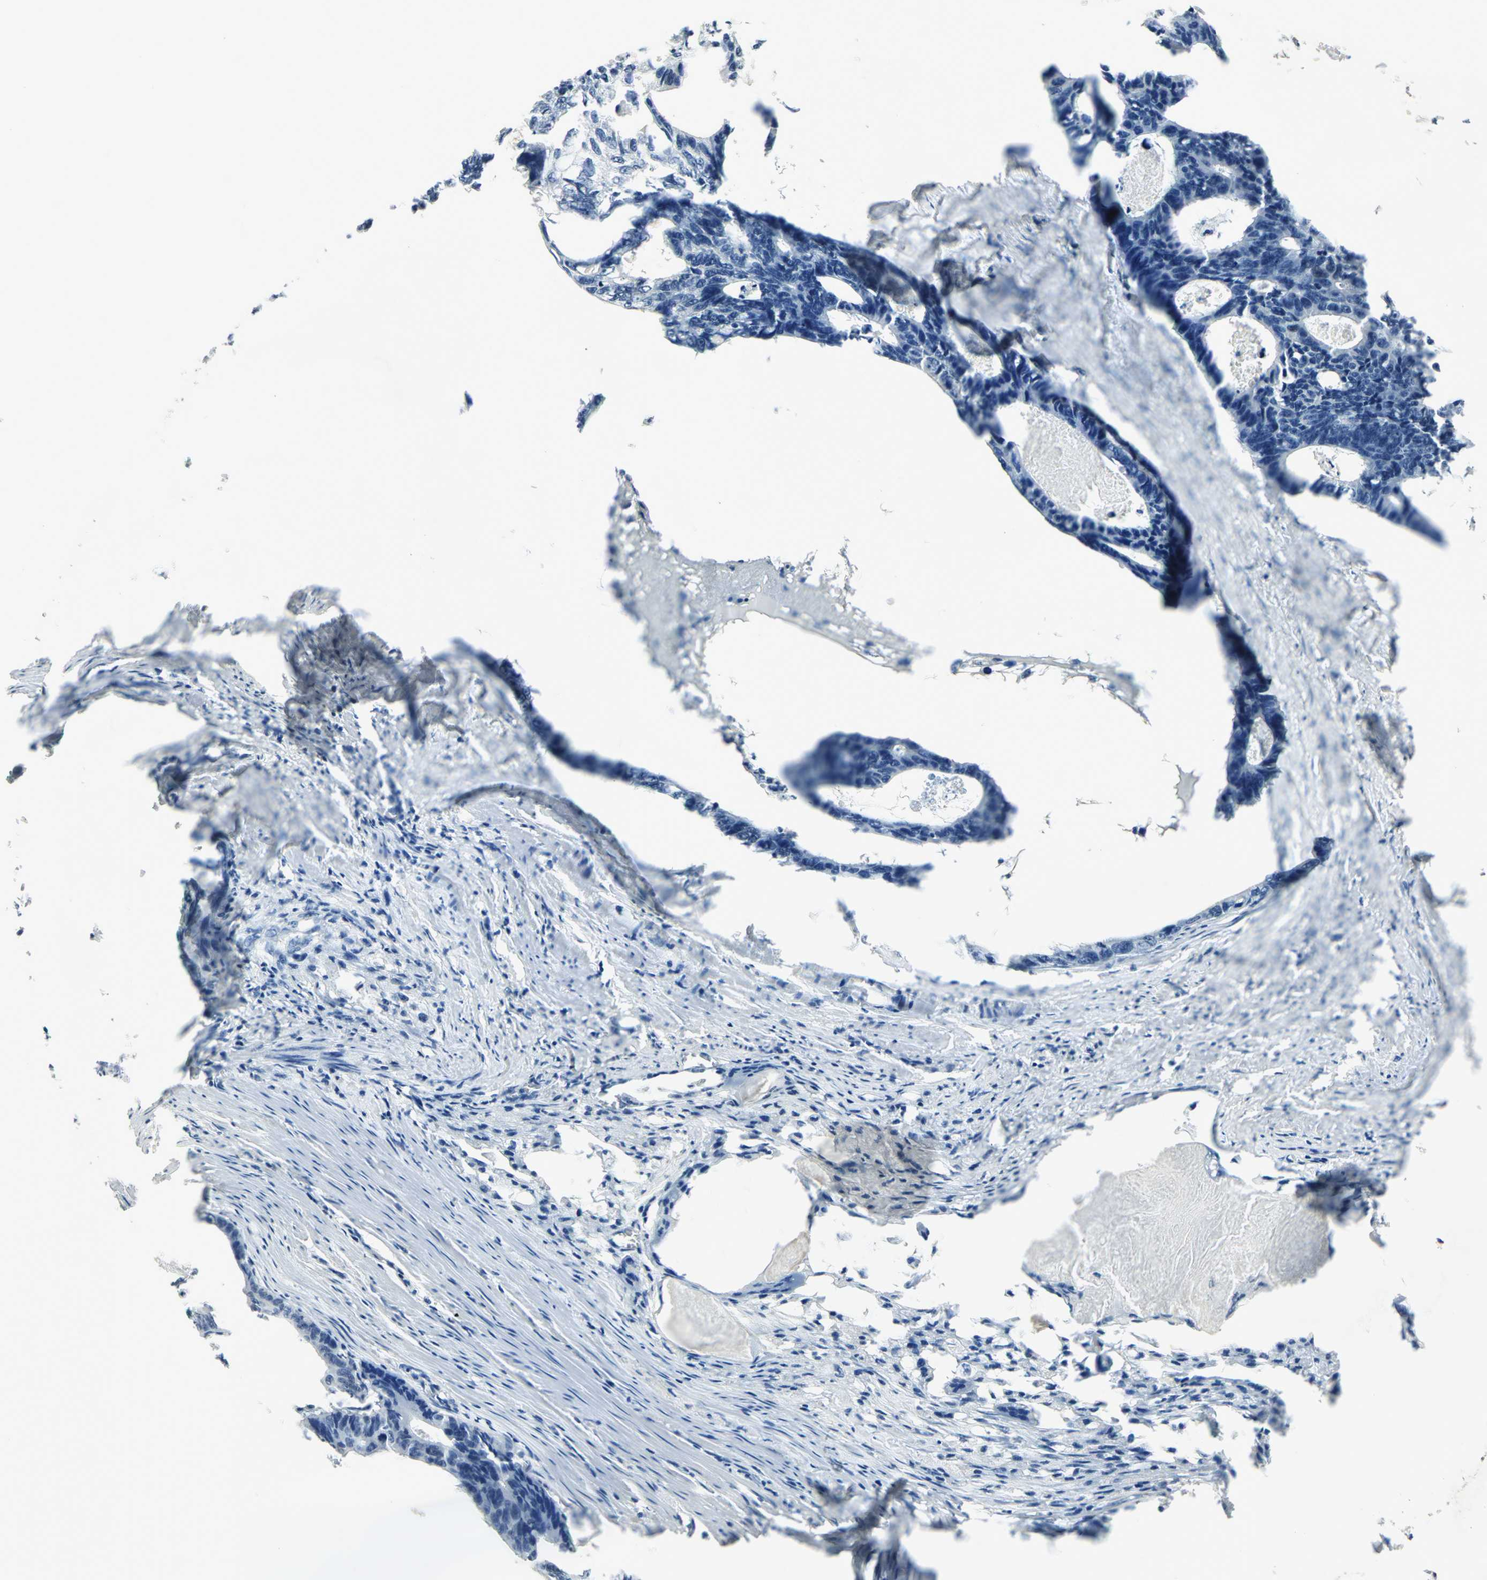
{"staining": {"intensity": "negative", "quantity": "none", "location": "none"}, "tissue": "colorectal cancer", "cell_type": "Tumor cells", "image_type": "cancer", "snomed": [{"axis": "morphology", "description": "Adenocarcinoma, NOS"}, {"axis": "topography", "description": "Colon"}], "caption": "Immunohistochemical staining of adenocarcinoma (colorectal) exhibits no significant positivity in tumor cells.", "gene": "KDM1A", "patient": {"sex": "female", "age": 55}}